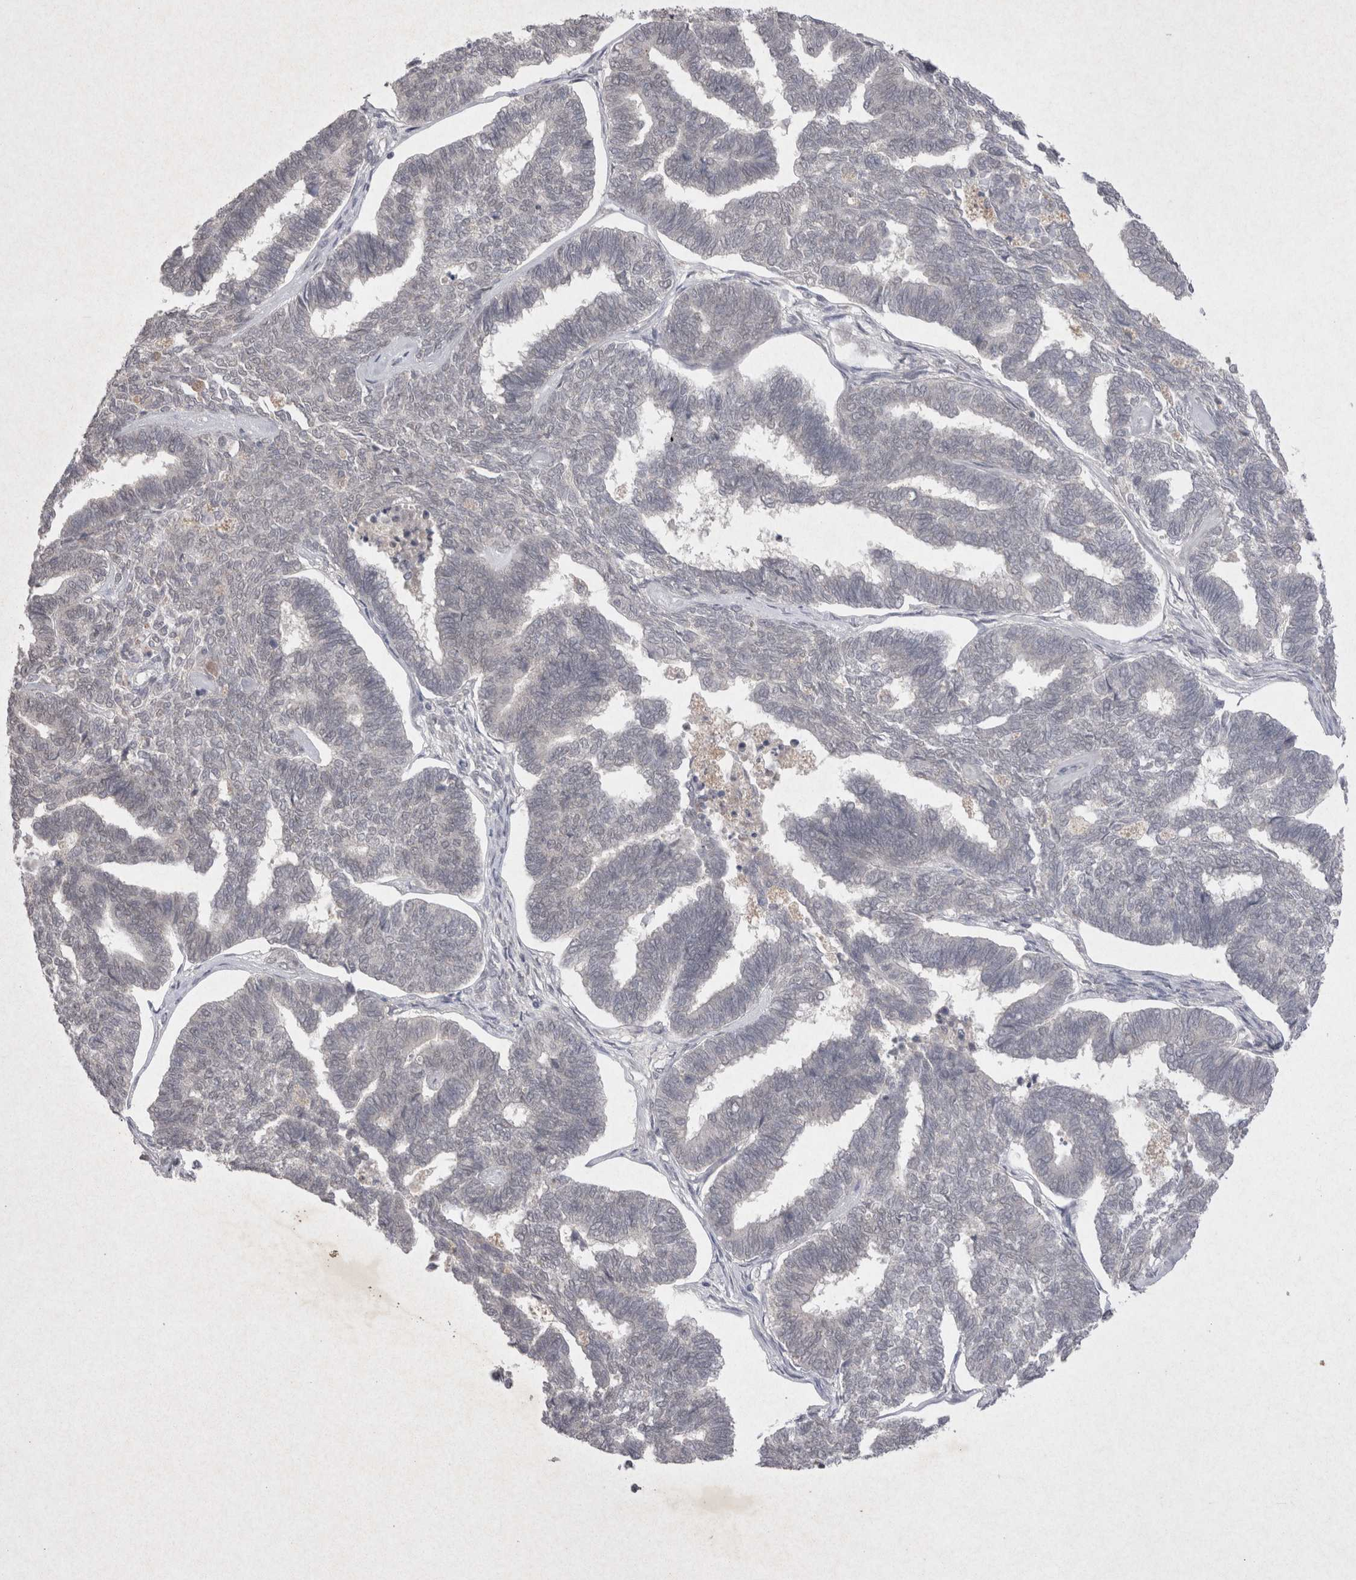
{"staining": {"intensity": "negative", "quantity": "none", "location": "none"}, "tissue": "endometrial cancer", "cell_type": "Tumor cells", "image_type": "cancer", "snomed": [{"axis": "morphology", "description": "Adenocarcinoma, NOS"}, {"axis": "topography", "description": "Endometrium"}], "caption": "Immunohistochemical staining of endometrial cancer (adenocarcinoma) exhibits no significant expression in tumor cells. (Stains: DAB immunohistochemistry with hematoxylin counter stain, Microscopy: brightfield microscopy at high magnification).", "gene": "LYVE1", "patient": {"sex": "female", "age": 70}}